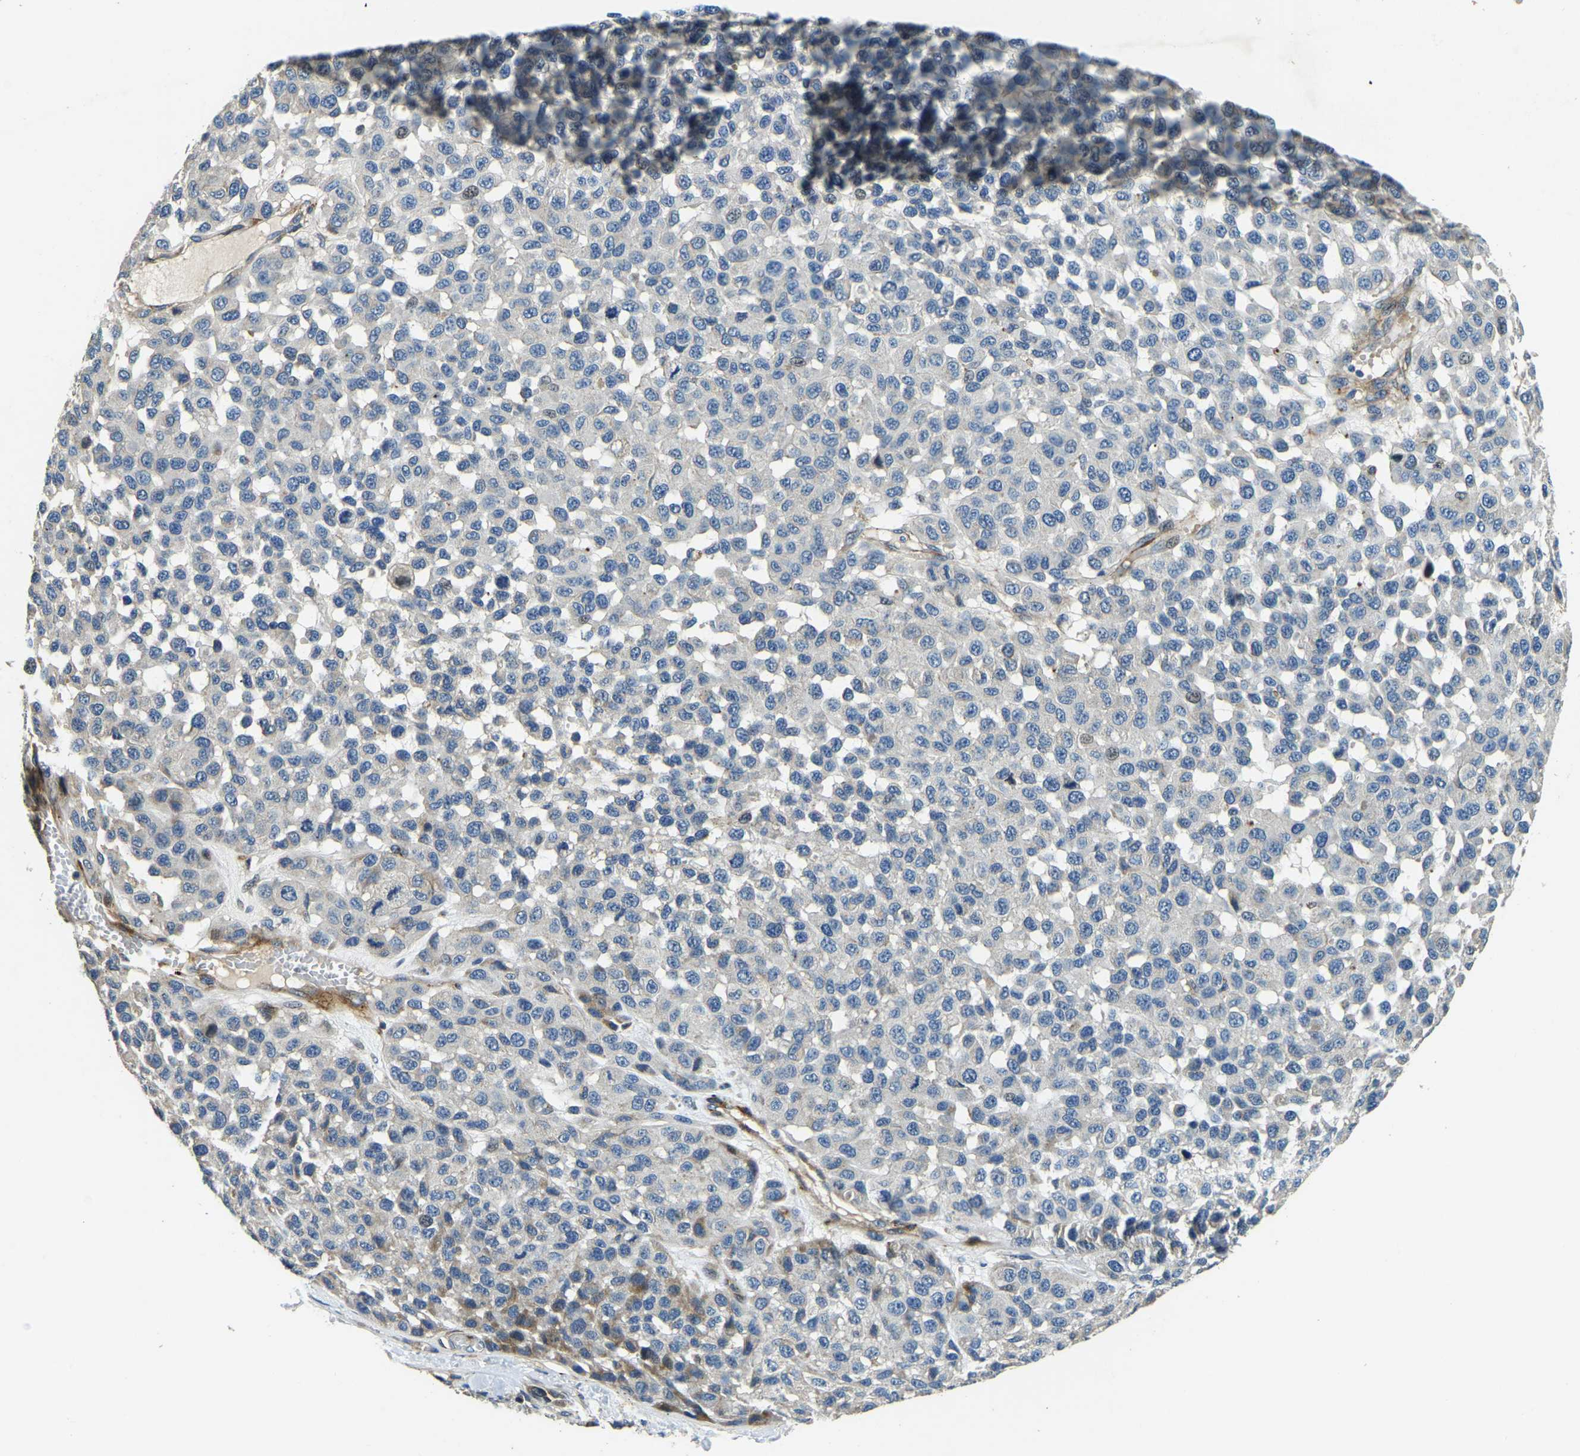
{"staining": {"intensity": "moderate", "quantity": "<25%", "location": "cytoplasmic/membranous"}, "tissue": "melanoma", "cell_type": "Tumor cells", "image_type": "cancer", "snomed": [{"axis": "morphology", "description": "Malignant melanoma, NOS"}, {"axis": "topography", "description": "Skin"}], "caption": "A brown stain labels moderate cytoplasmic/membranous staining of a protein in human malignant melanoma tumor cells.", "gene": "RNF39", "patient": {"sex": "male", "age": 62}}